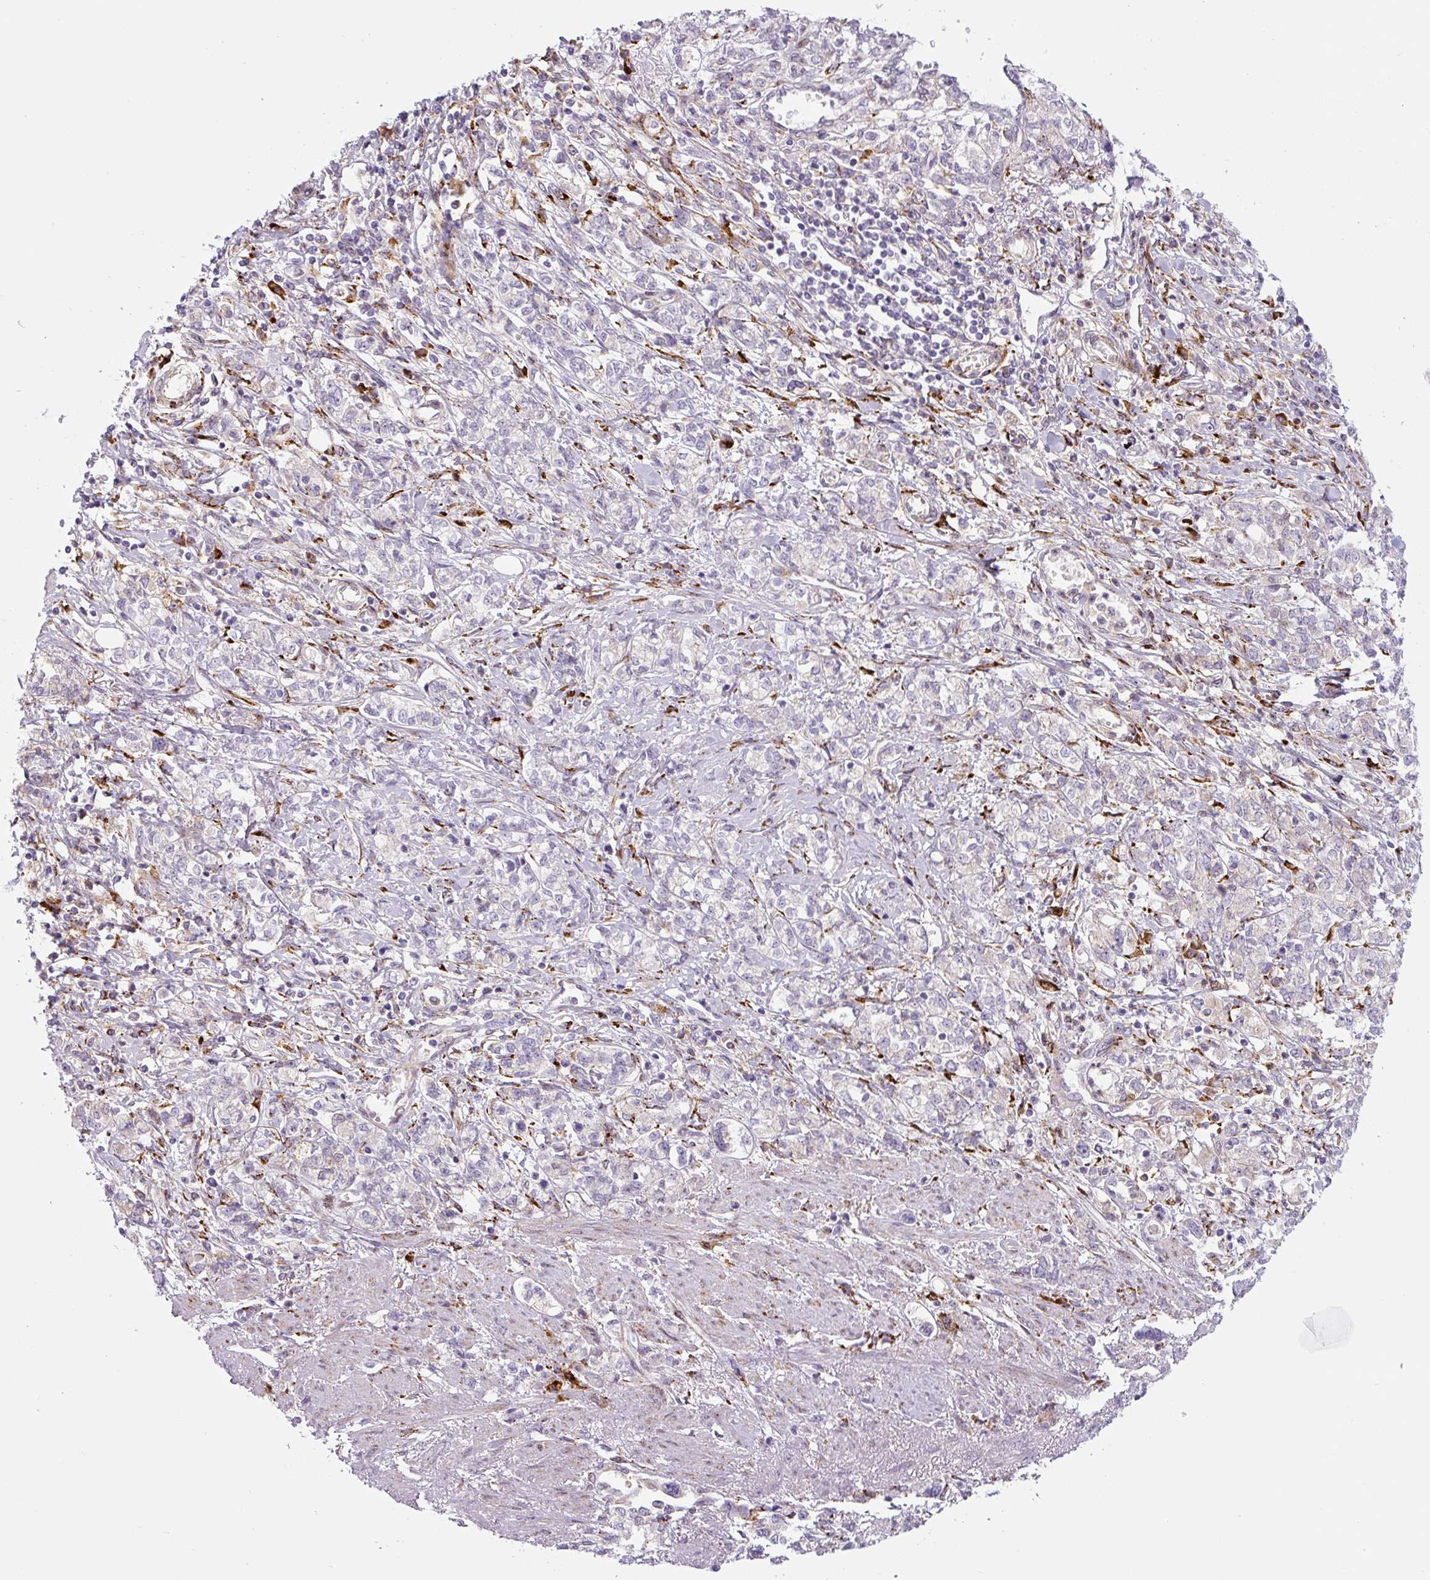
{"staining": {"intensity": "negative", "quantity": "none", "location": "none"}, "tissue": "stomach cancer", "cell_type": "Tumor cells", "image_type": "cancer", "snomed": [{"axis": "morphology", "description": "Adenocarcinoma, NOS"}, {"axis": "topography", "description": "Stomach"}], "caption": "A micrograph of human stomach adenocarcinoma is negative for staining in tumor cells.", "gene": "DISP3", "patient": {"sex": "female", "age": 76}}